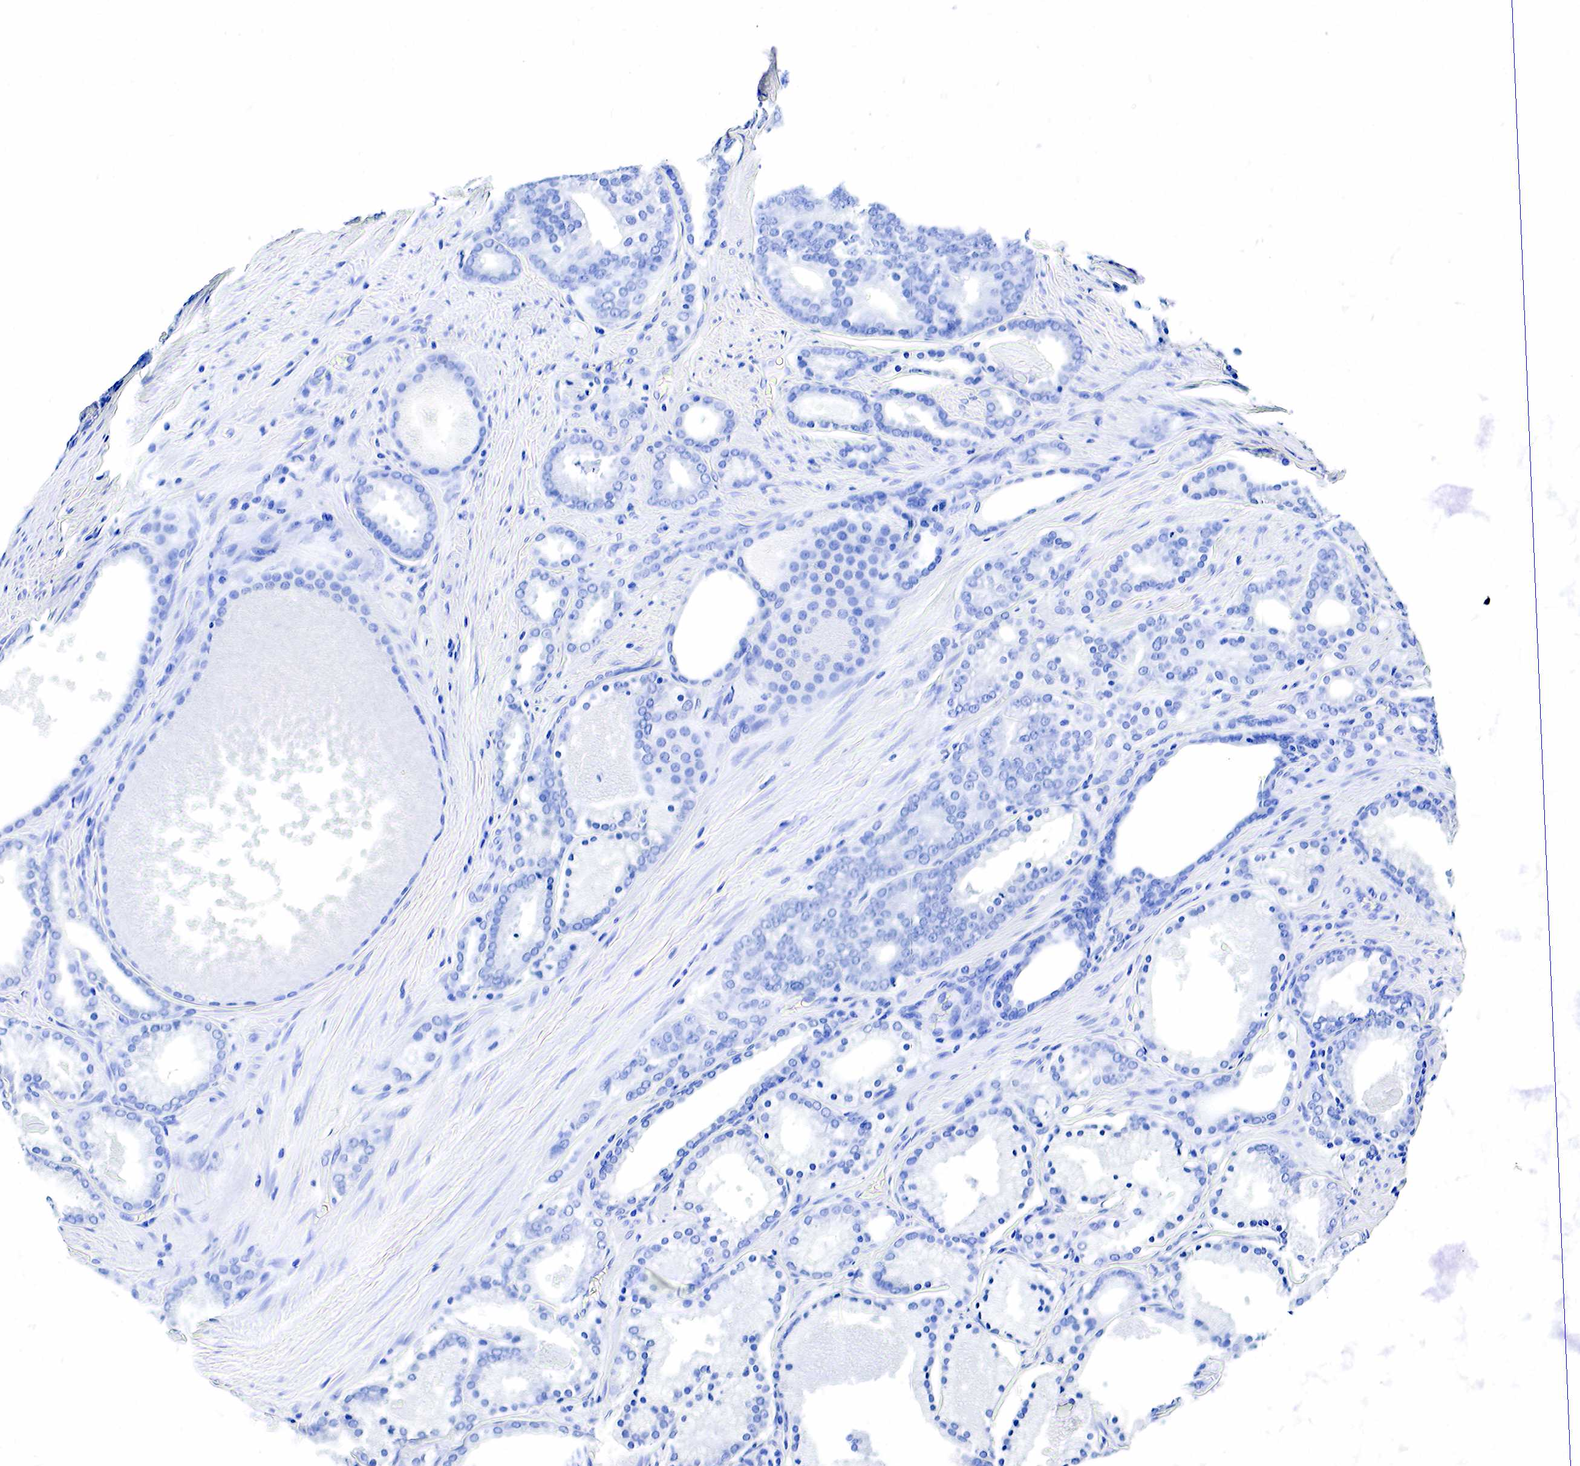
{"staining": {"intensity": "negative", "quantity": "none", "location": "none"}, "tissue": "prostate cancer", "cell_type": "Tumor cells", "image_type": "cancer", "snomed": [{"axis": "morphology", "description": "Adenocarcinoma, Low grade"}, {"axis": "topography", "description": "Prostate"}], "caption": "An IHC histopathology image of prostate low-grade adenocarcinoma is shown. There is no staining in tumor cells of prostate low-grade adenocarcinoma. The staining was performed using DAB to visualize the protein expression in brown, while the nuclei were stained in blue with hematoxylin (Magnification: 20x).", "gene": "GAST", "patient": {"sex": "male", "age": 71}}